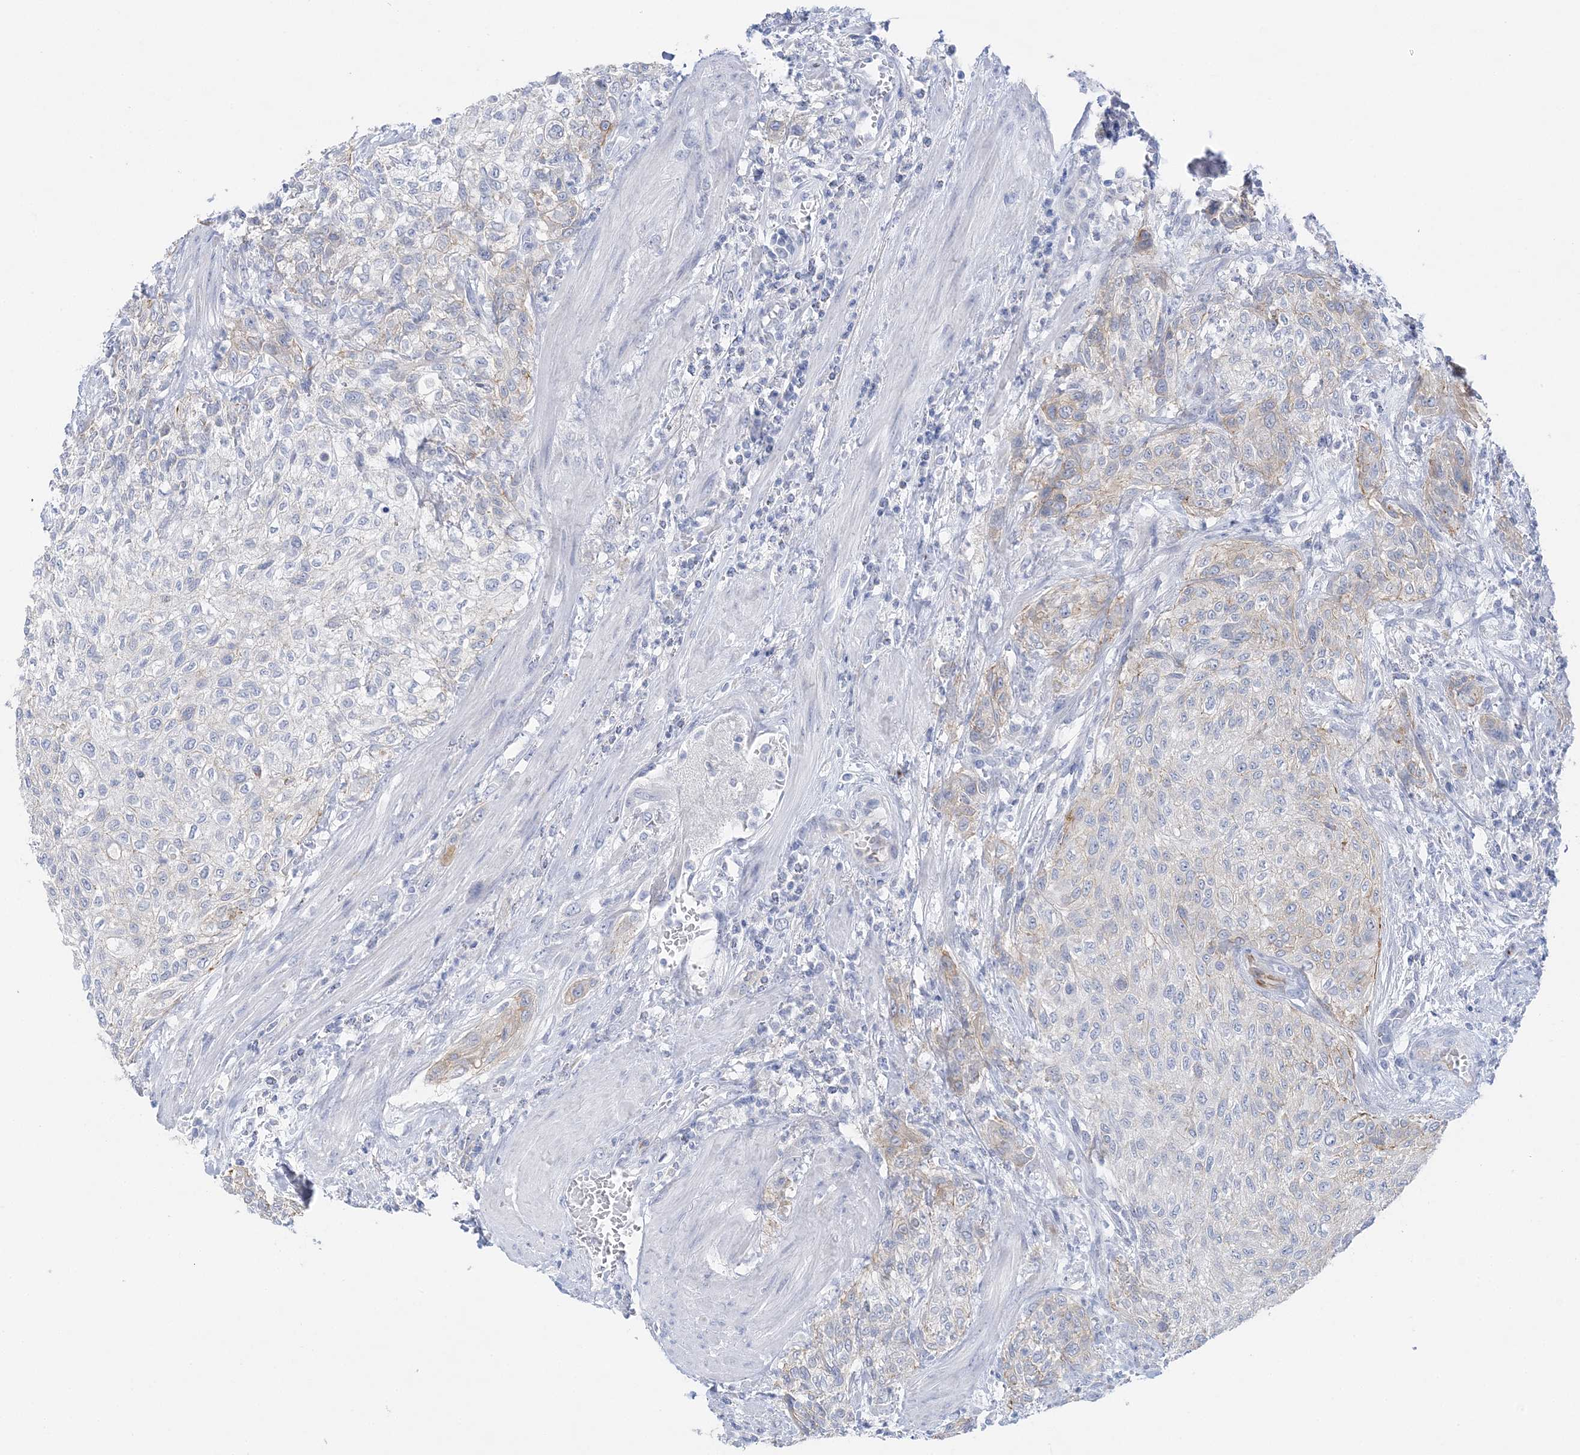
{"staining": {"intensity": "weak", "quantity": "<25%", "location": "cytoplasmic/membranous"}, "tissue": "urothelial cancer", "cell_type": "Tumor cells", "image_type": "cancer", "snomed": [{"axis": "morphology", "description": "Urothelial carcinoma, High grade"}, {"axis": "topography", "description": "Urinary bladder"}], "caption": "Urothelial carcinoma (high-grade) was stained to show a protein in brown. There is no significant expression in tumor cells.", "gene": "SLC5A6", "patient": {"sex": "male", "age": 35}}